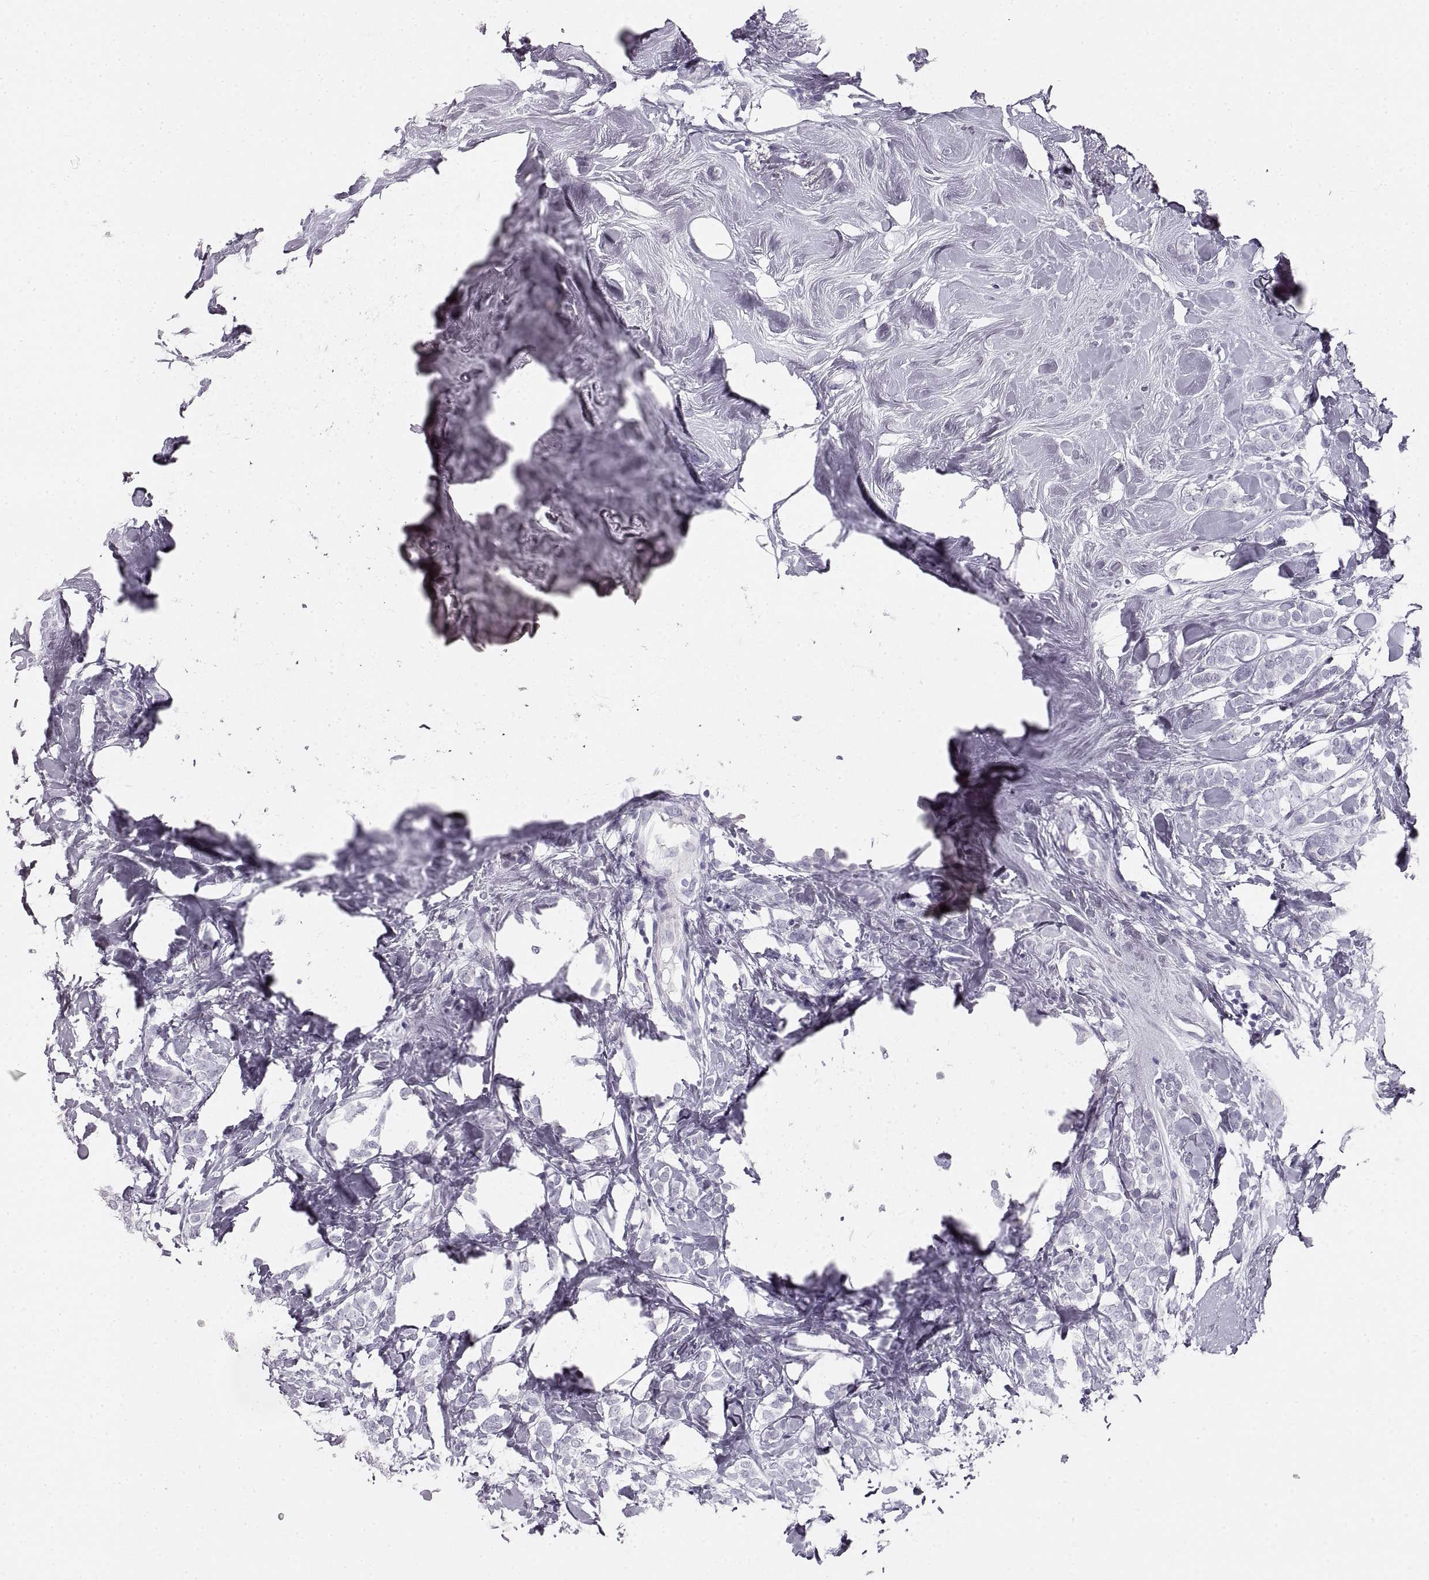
{"staining": {"intensity": "negative", "quantity": "none", "location": "none"}, "tissue": "breast cancer", "cell_type": "Tumor cells", "image_type": "cancer", "snomed": [{"axis": "morphology", "description": "Lobular carcinoma"}, {"axis": "topography", "description": "Breast"}], "caption": "Tumor cells show no significant protein positivity in breast lobular carcinoma.", "gene": "CRYAA", "patient": {"sex": "female", "age": 49}}